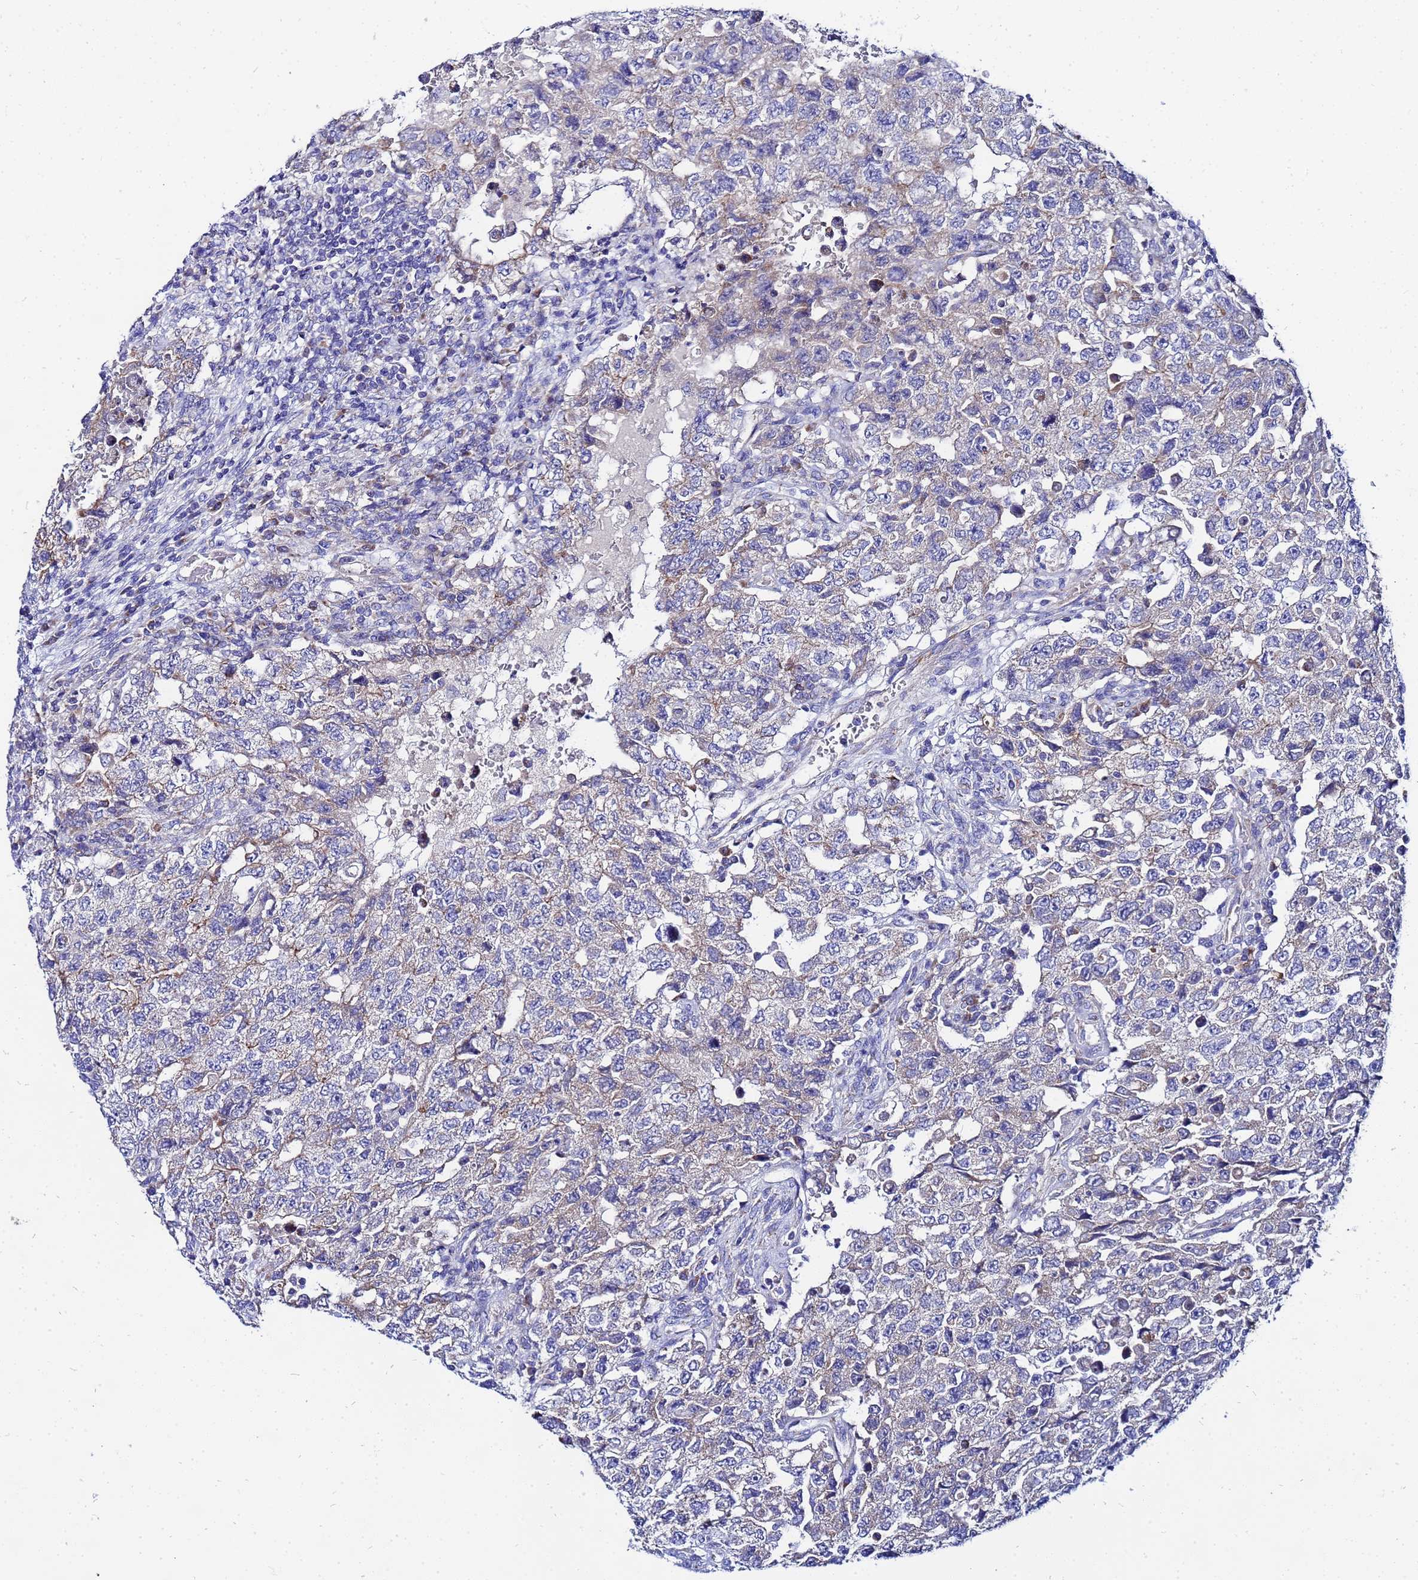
{"staining": {"intensity": "weak", "quantity": "25%-75%", "location": "cytoplasmic/membranous"}, "tissue": "testis cancer", "cell_type": "Tumor cells", "image_type": "cancer", "snomed": [{"axis": "morphology", "description": "Carcinoma, Embryonal, NOS"}, {"axis": "topography", "description": "Testis"}], "caption": "A brown stain labels weak cytoplasmic/membranous positivity of a protein in human testis embryonal carcinoma tumor cells. (brown staining indicates protein expression, while blue staining denotes nuclei).", "gene": "FAHD2A", "patient": {"sex": "male", "age": 26}}